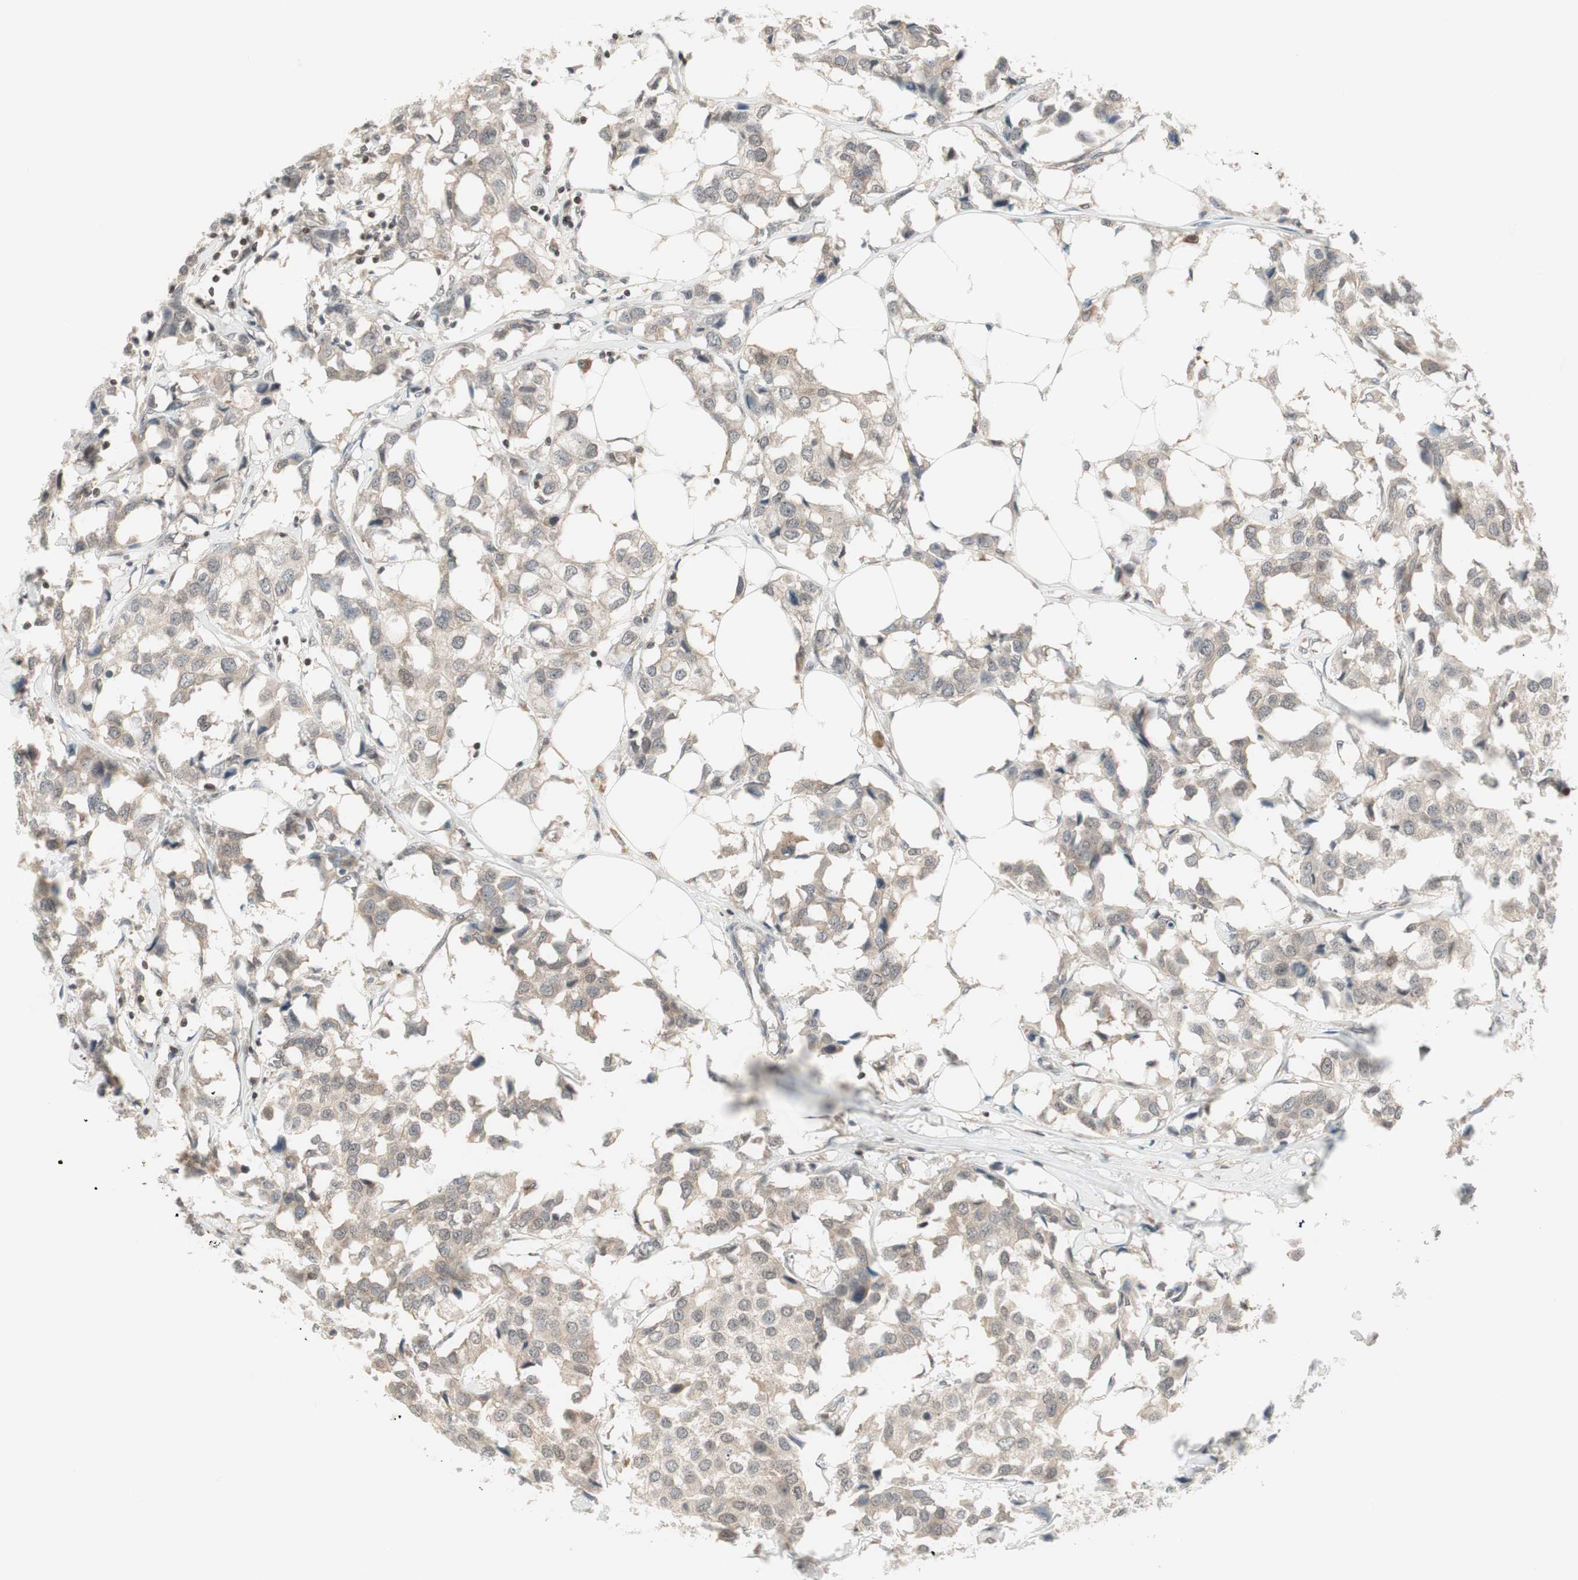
{"staining": {"intensity": "weak", "quantity": "<25%", "location": "cytoplasmic/membranous"}, "tissue": "breast cancer", "cell_type": "Tumor cells", "image_type": "cancer", "snomed": [{"axis": "morphology", "description": "Duct carcinoma"}, {"axis": "topography", "description": "Breast"}], "caption": "Tumor cells are negative for protein expression in human breast cancer (infiltrating ductal carcinoma).", "gene": "UBE2I", "patient": {"sex": "female", "age": 80}}